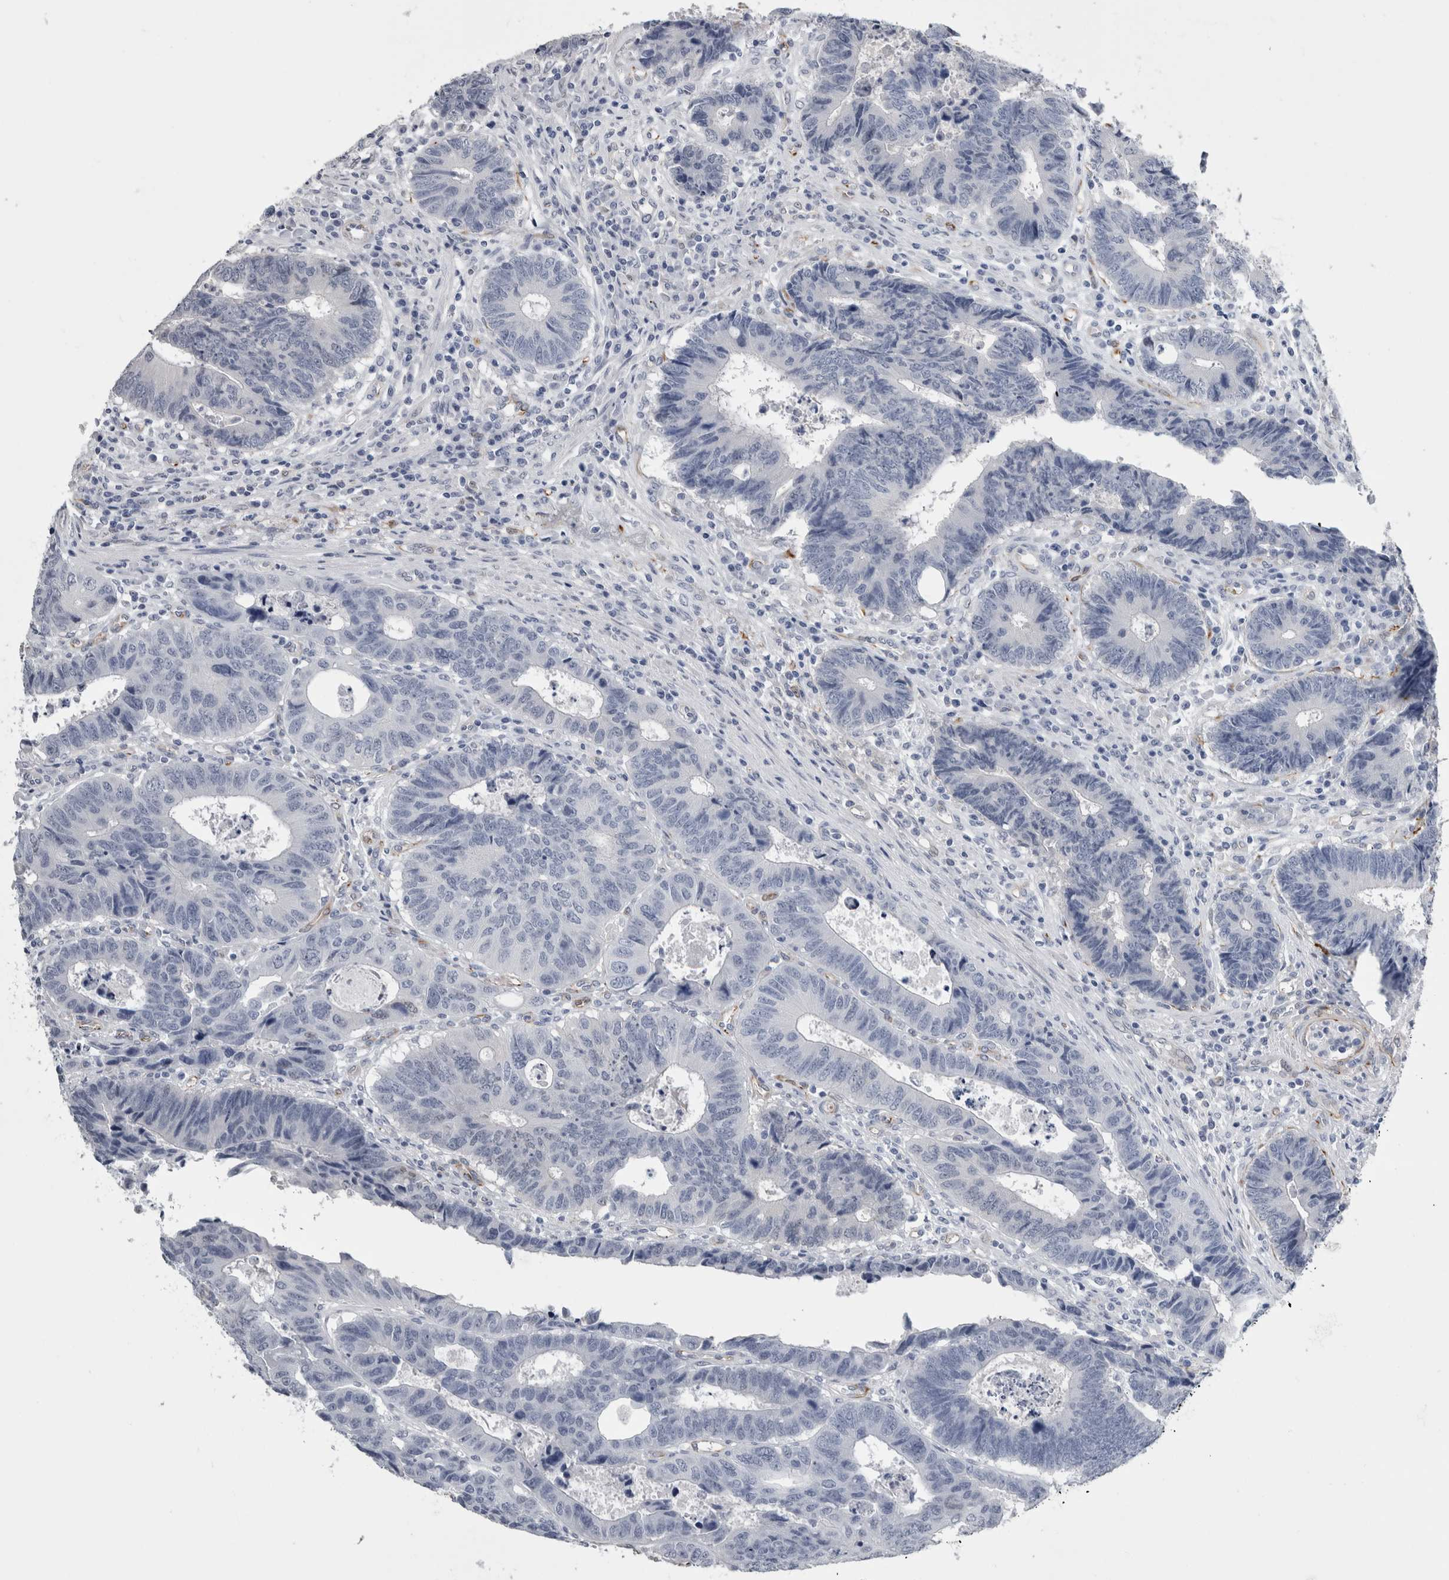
{"staining": {"intensity": "negative", "quantity": "none", "location": "none"}, "tissue": "colorectal cancer", "cell_type": "Tumor cells", "image_type": "cancer", "snomed": [{"axis": "morphology", "description": "Adenocarcinoma, NOS"}, {"axis": "topography", "description": "Rectum"}], "caption": "The immunohistochemistry (IHC) photomicrograph has no significant staining in tumor cells of colorectal adenocarcinoma tissue.", "gene": "VWDE", "patient": {"sex": "male", "age": 84}}